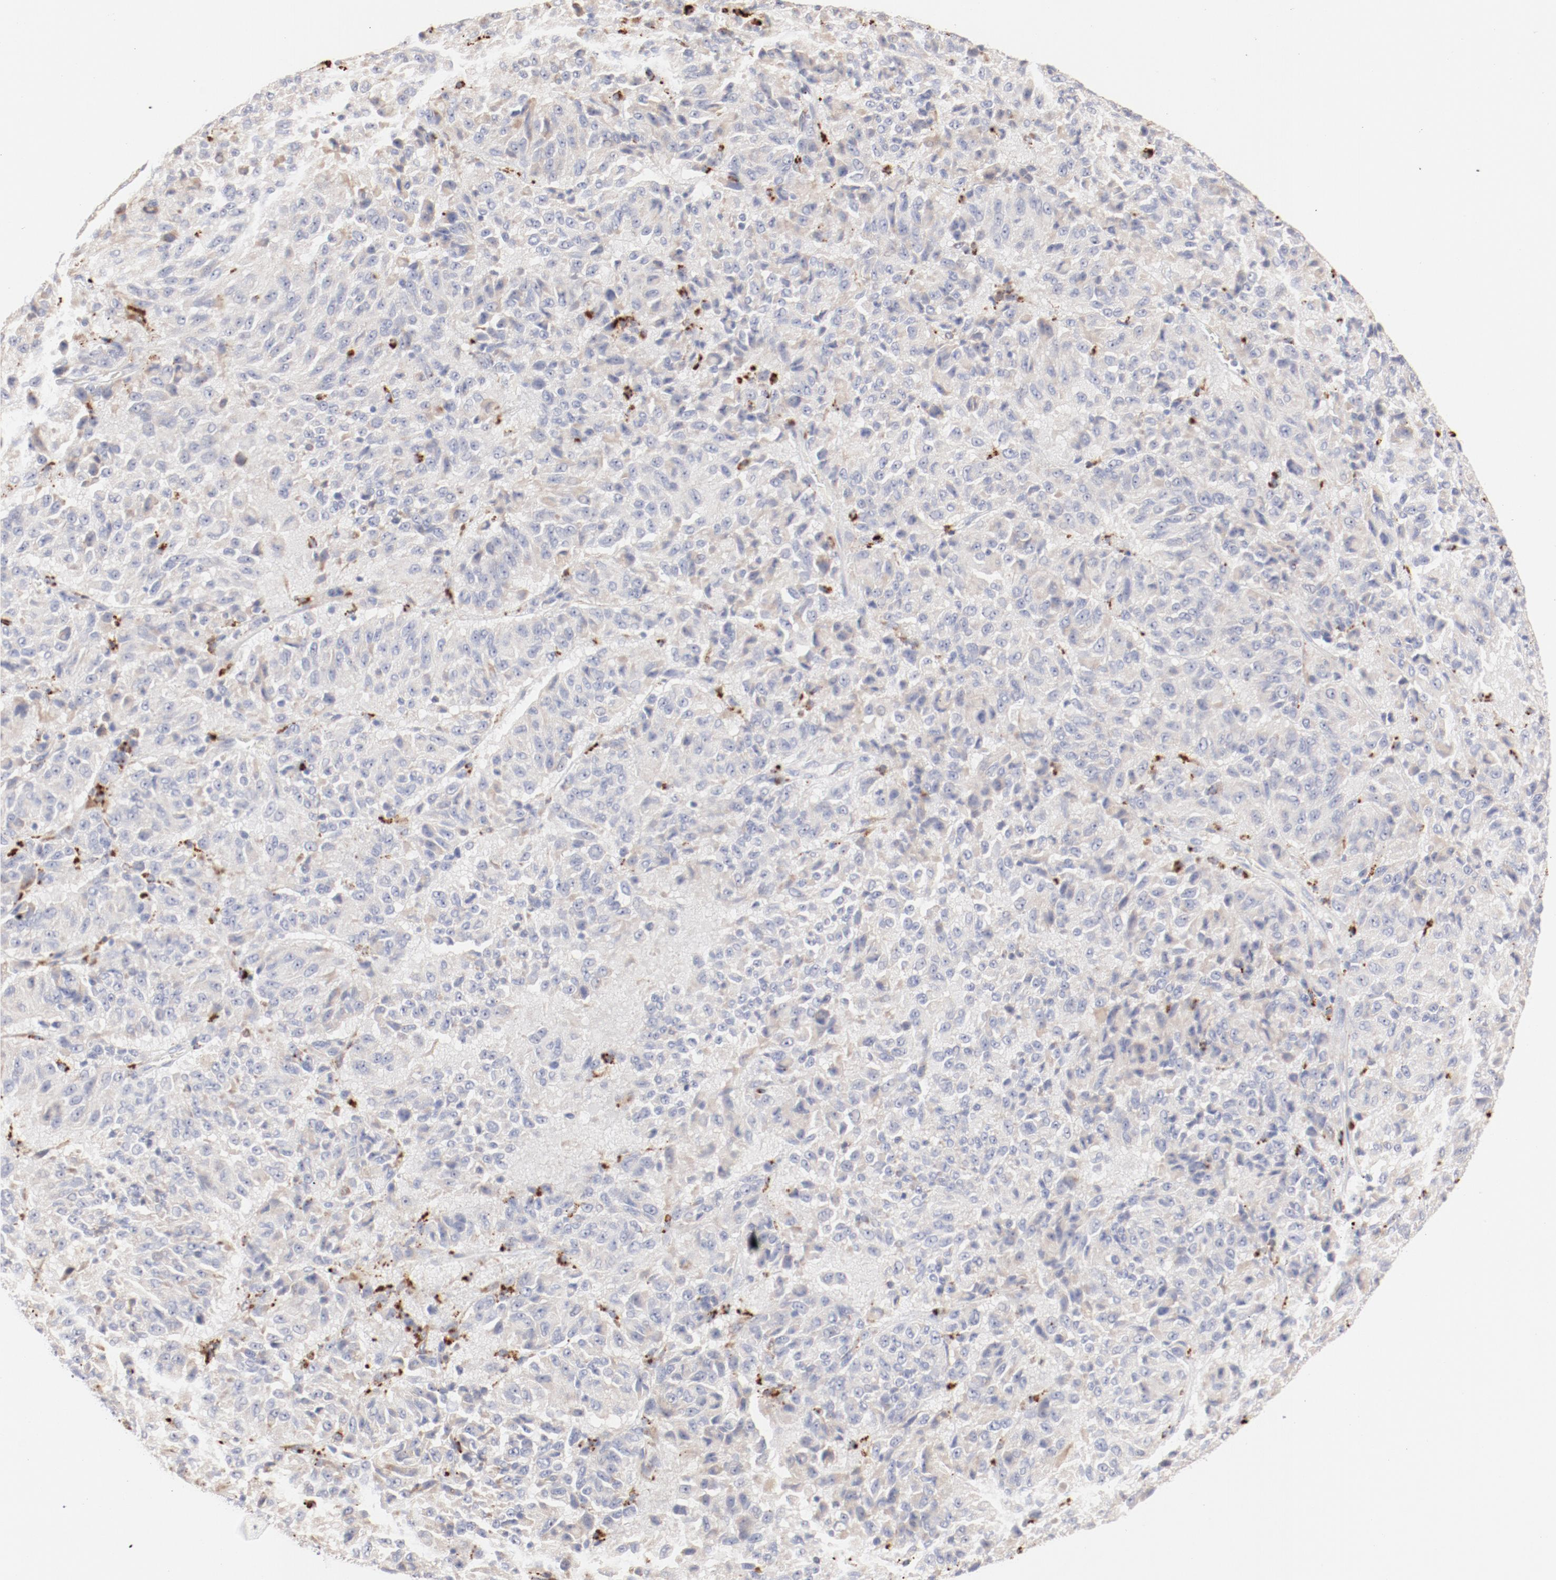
{"staining": {"intensity": "negative", "quantity": "none", "location": "none"}, "tissue": "melanoma", "cell_type": "Tumor cells", "image_type": "cancer", "snomed": [{"axis": "morphology", "description": "Malignant melanoma, Metastatic site"}, {"axis": "topography", "description": "Lung"}], "caption": "Melanoma was stained to show a protein in brown. There is no significant staining in tumor cells.", "gene": "CTSH", "patient": {"sex": "male", "age": 64}}